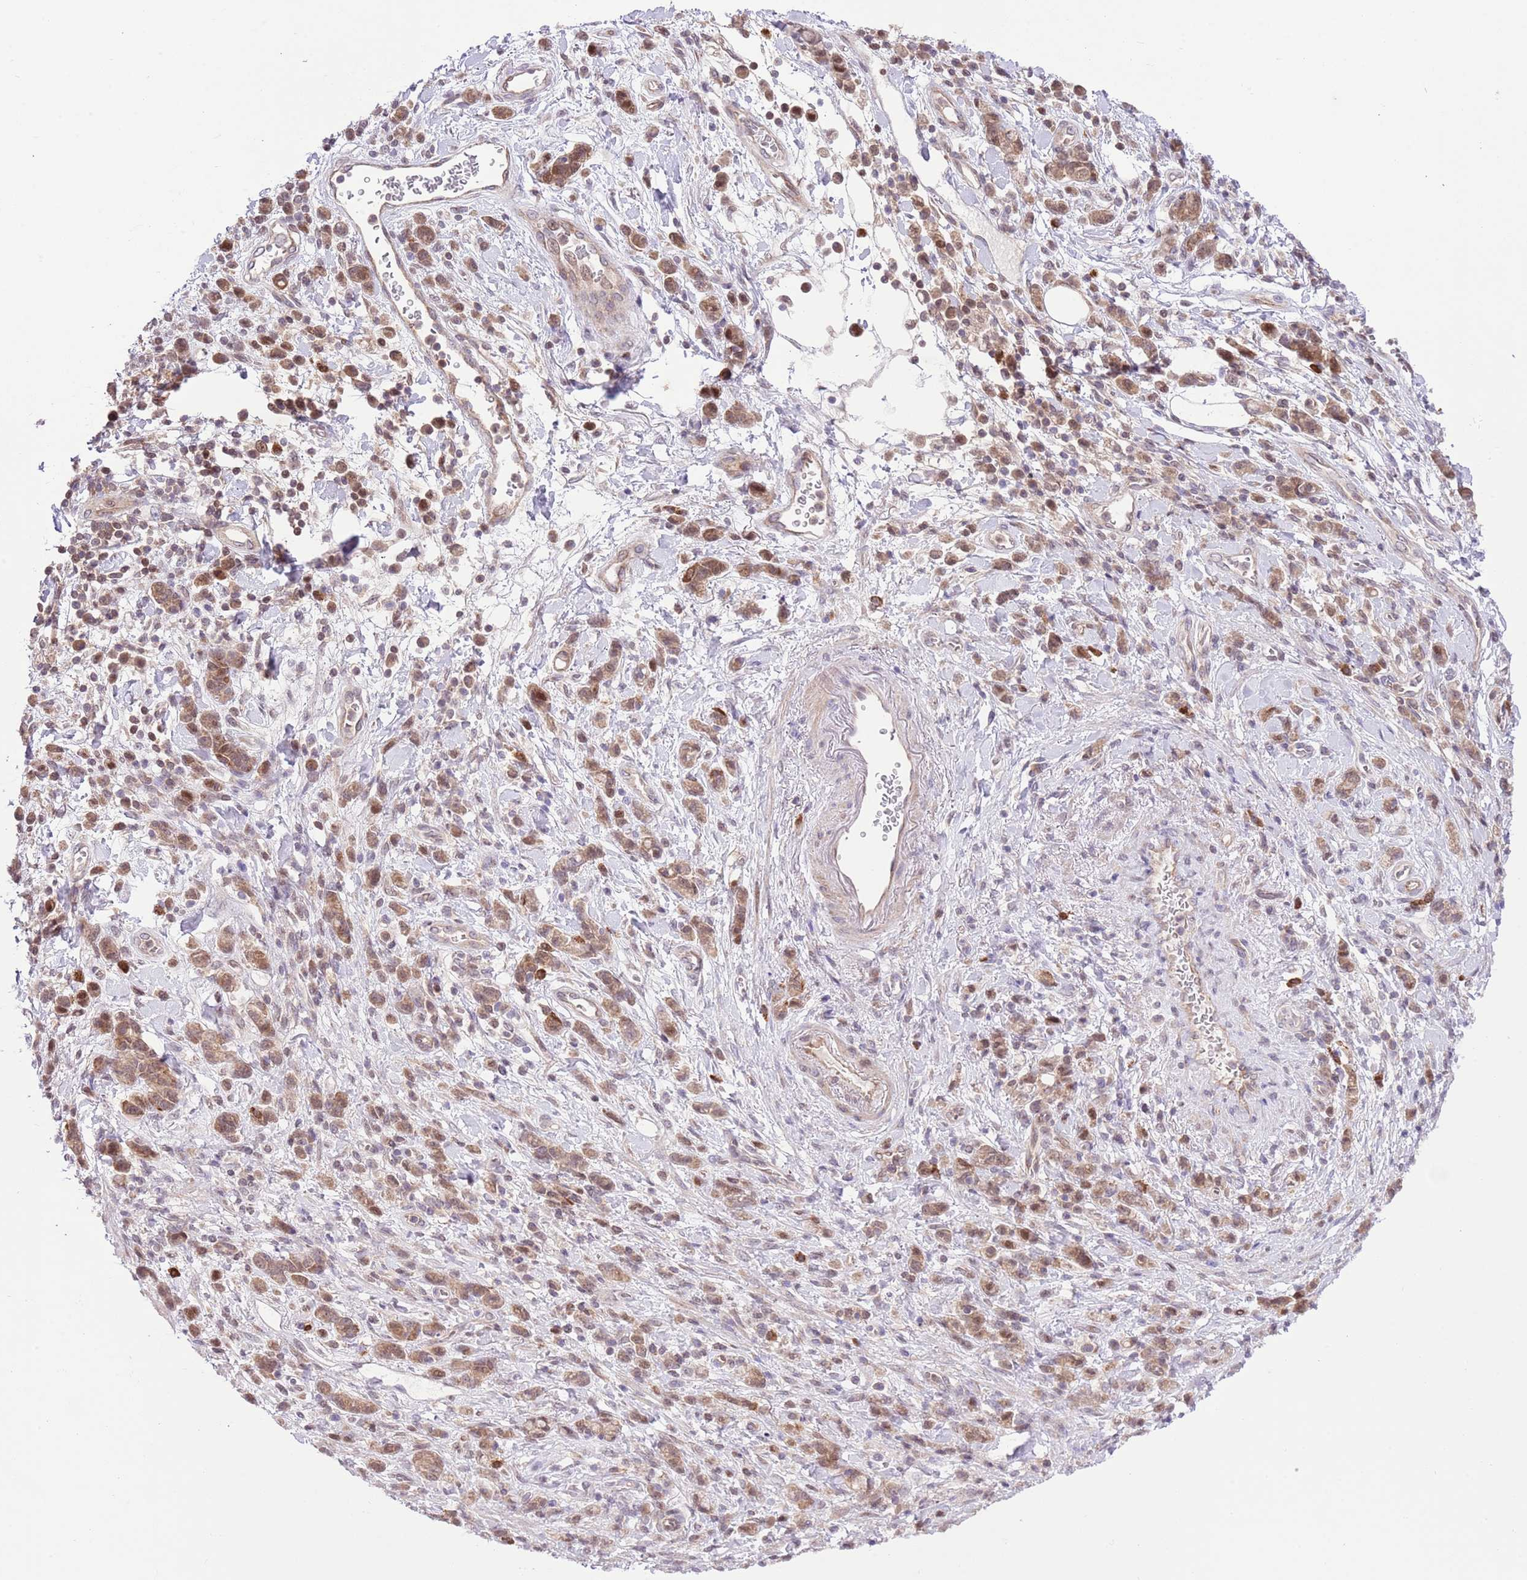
{"staining": {"intensity": "moderate", "quantity": ">75%", "location": "cytoplasmic/membranous,nuclear"}, "tissue": "stomach cancer", "cell_type": "Tumor cells", "image_type": "cancer", "snomed": [{"axis": "morphology", "description": "Adenocarcinoma, NOS"}, {"axis": "topography", "description": "Stomach"}], "caption": "Moderate cytoplasmic/membranous and nuclear expression is appreciated in about >75% of tumor cells in stomach cancer (adenocarcinoma).", "gene": "HDHD2", "patient": {"sex": "male", "age": 77}}